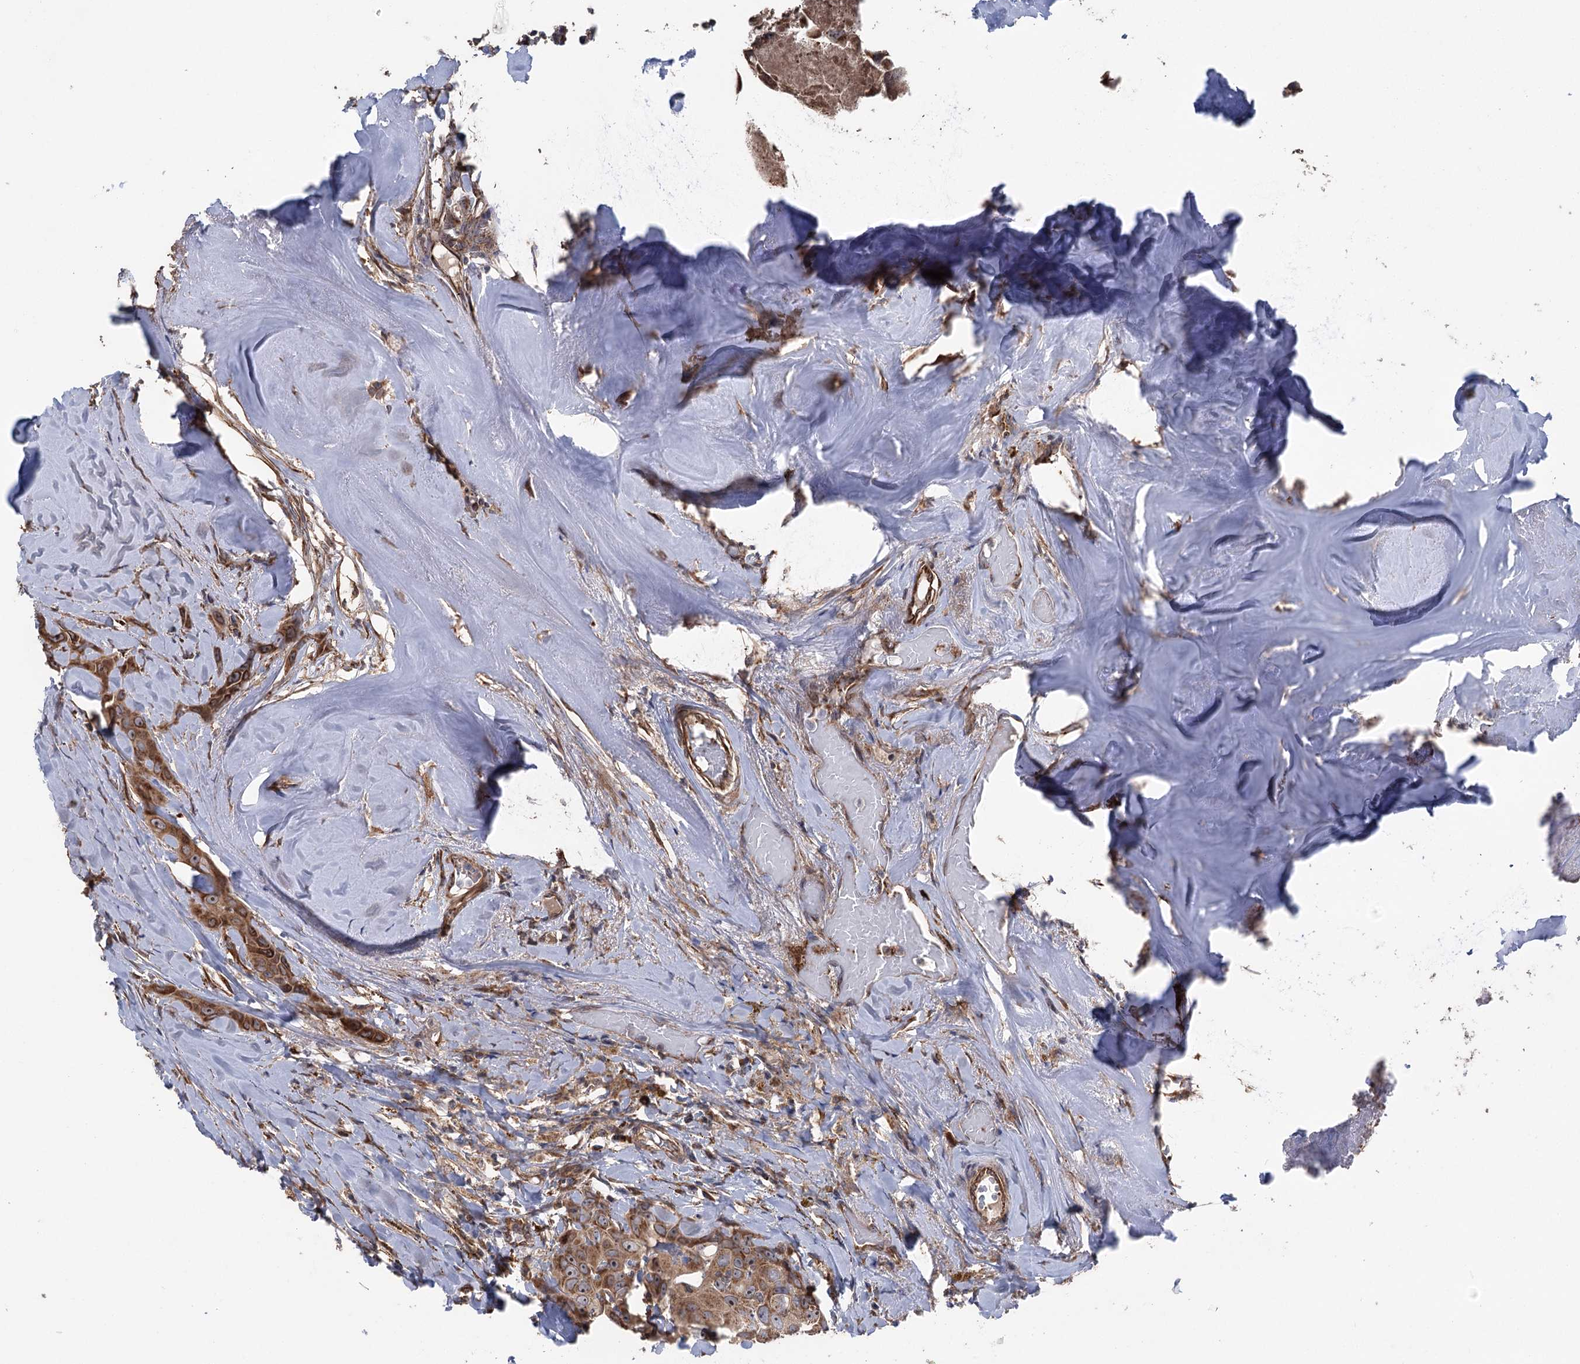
{"staining": {"intensity": "strong", "quantity": ">75%", "location": "cytoplasmic/membranous,nuclear"}, "tissue": "head and neck cancer", "cell_type": "Tumor cells", "image_type": "cancer", "snomed": [{"axis": "morphology", "description": "Adenocarcinoma, NOS"}, {"axis": "morphology", "description": "Adenocarcinoma, metastatic, NOS"}, {"axis": "topography", "description": "Head-Neck"}], "caption": "There is high levels of strong cytoplasmic/membranous and nuclear positivity in tumor cells of head and neck cancer, as demonstrated by immunohistochemical staining (brown color).", "gene": "RWDD4", "patient": {"sex": "male", "age": 75}}